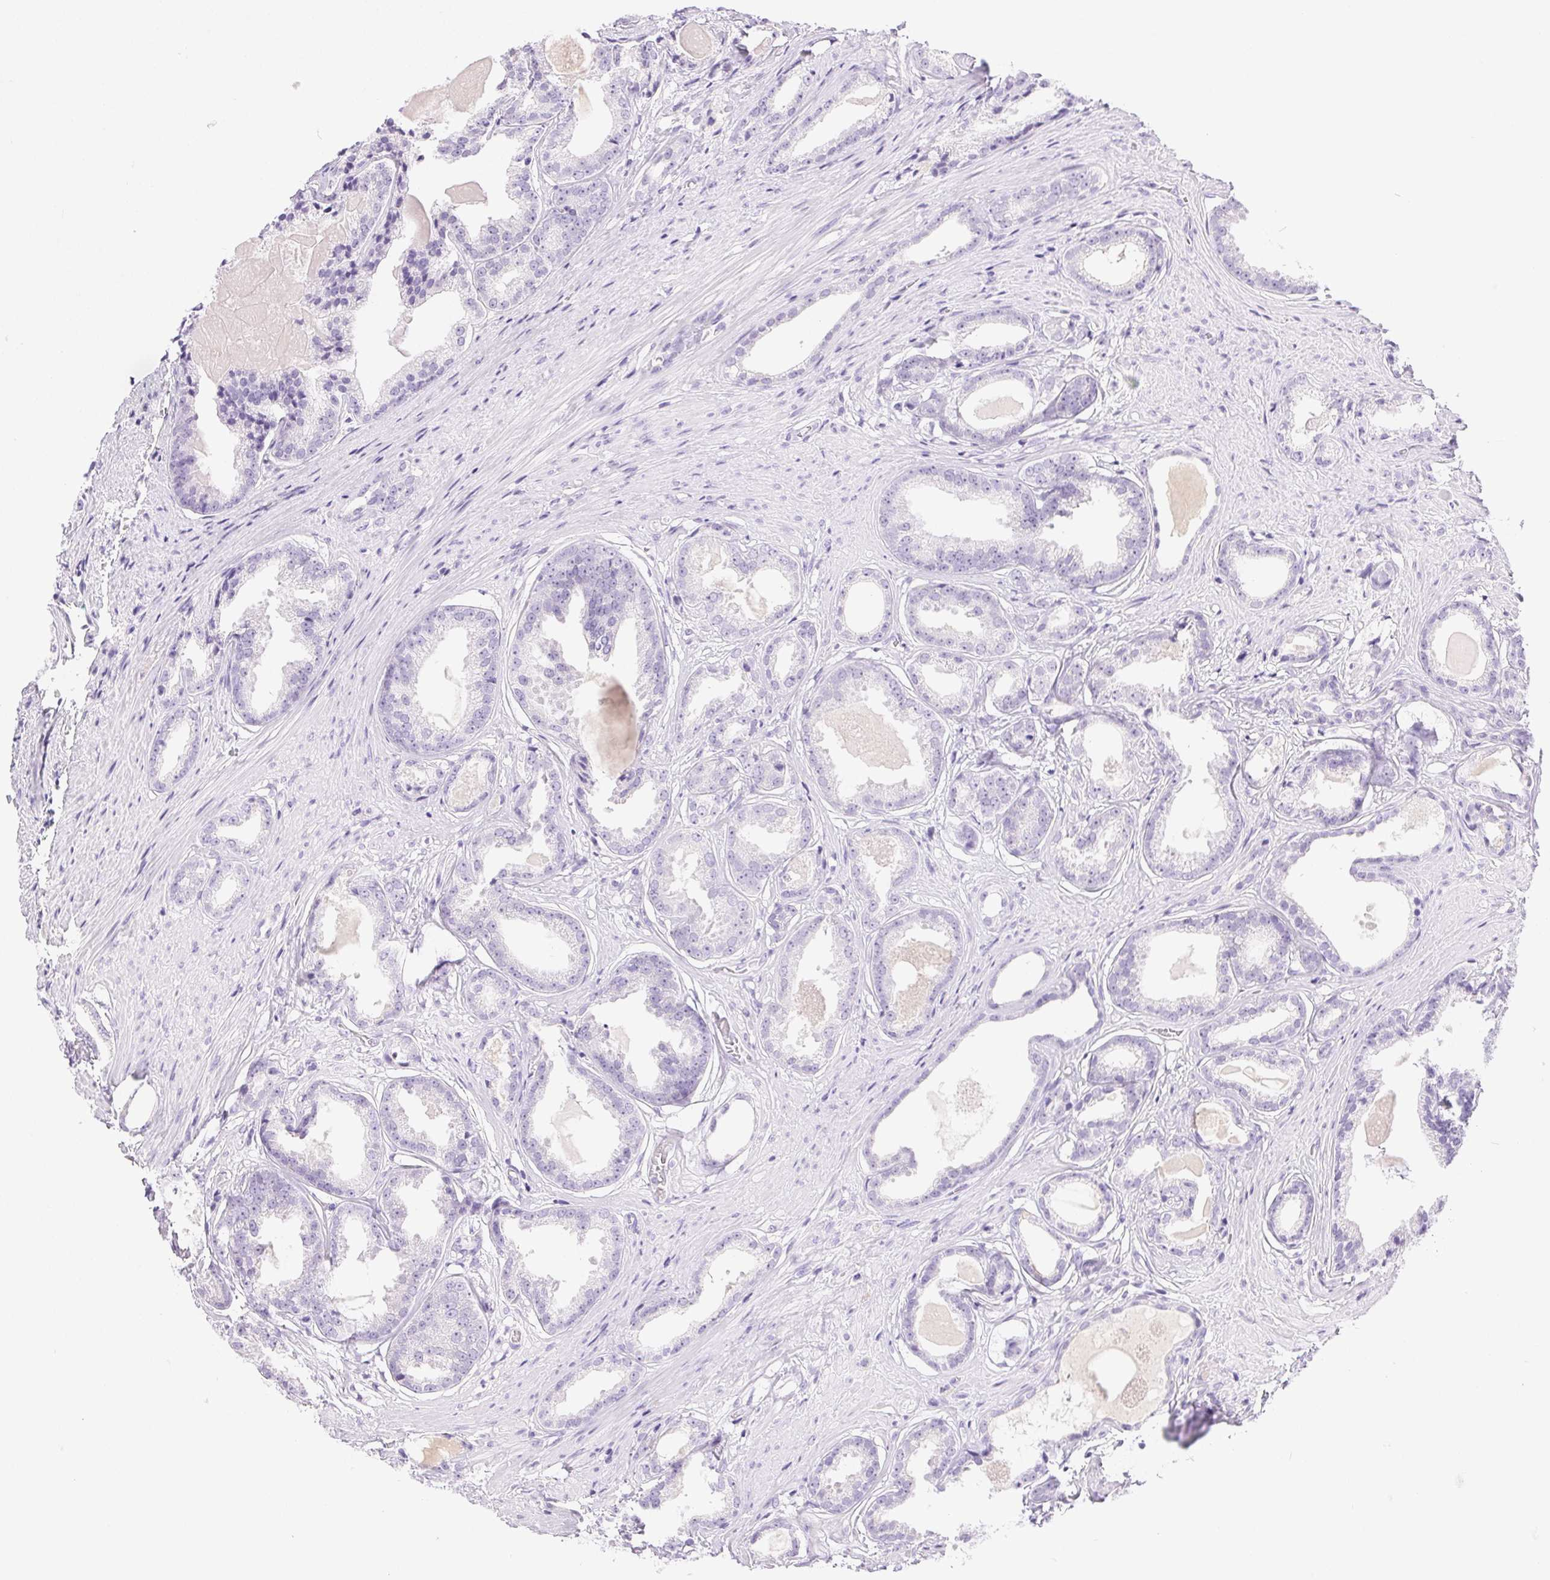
{"staining": {"intensity": "negative", "quantity": "none", "location": "none"}, "tissue": "prostate cancer", "cell_type": "Tumor cells", "image_type": "cancer", "snomed": [{"axis": "morphology", "description": "Adenocarcinoma, Low grade"}, {"axis": "topography", "description": "Prostate"}], "caption": "Immunohistochemical staining of human prostate cancer (adenocarcinoma (low-grade)) demonstrates no significant staining in tumor cells. (DAB IHC visualized using brightfield microscopy, high magnification).", "gene": "C20orf85", "patient": {"sex": "male", "age": 65}}